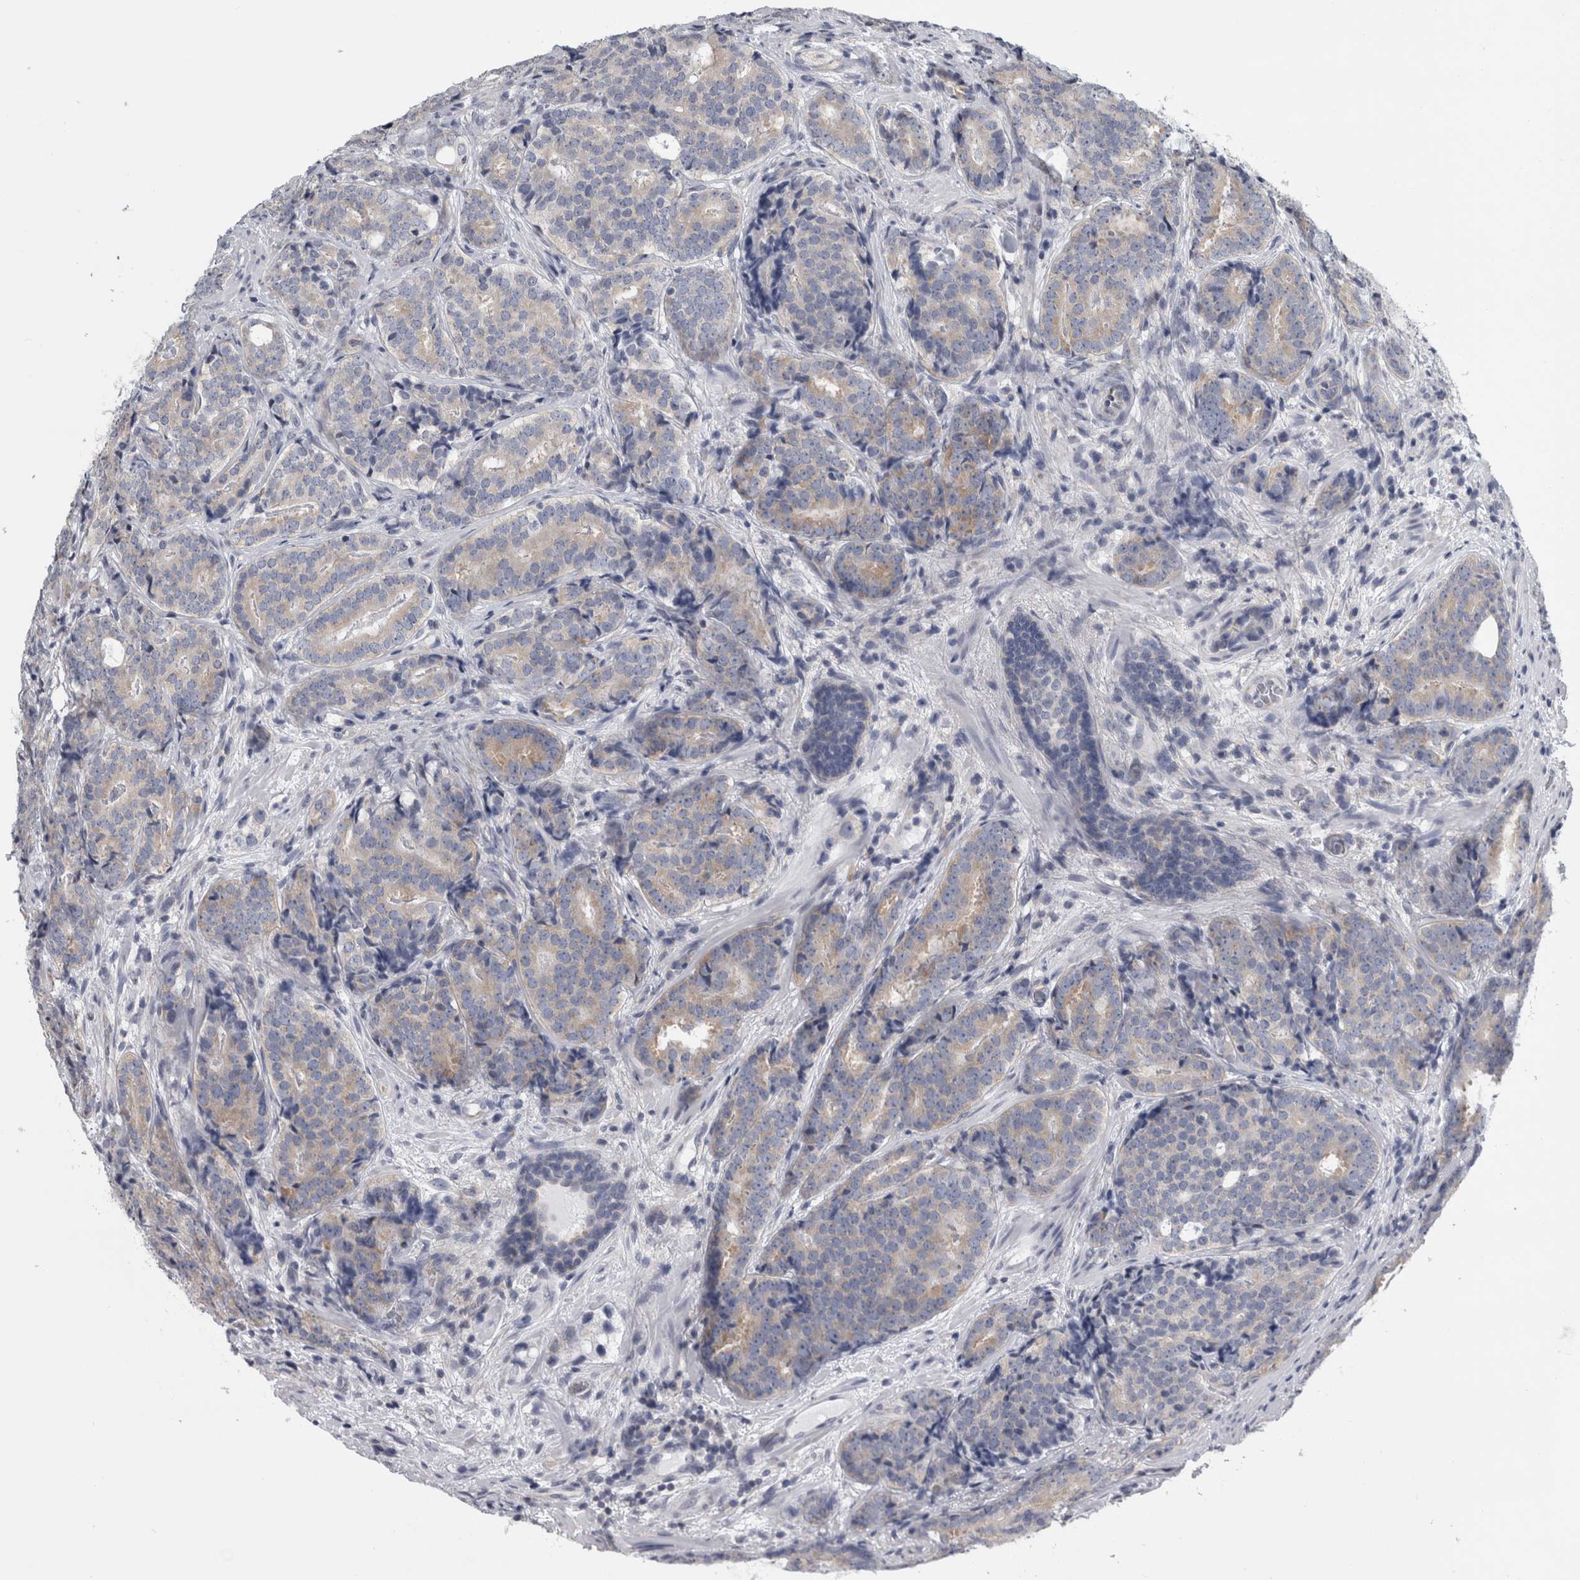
{"staining": {"intensity": "weak", "quantity": "<25%", "location": "cytoplasmic/membranous"}, "tissue": "prostate cancer", "cell_type": "Tumor cells", "image_type": "cancer", "snomed": [{"axis": "morphology", "description": "Adenocarcinoma, High grade"}, {"axis": "topography", "description": "Prostate"}], "caption": "Tumor cells are negative for brown protein staining in prostate cancer (high-grade adenocarcinoma).", "gene": "PRRC2C", "patient": {"sex": "male", "age": 56}}